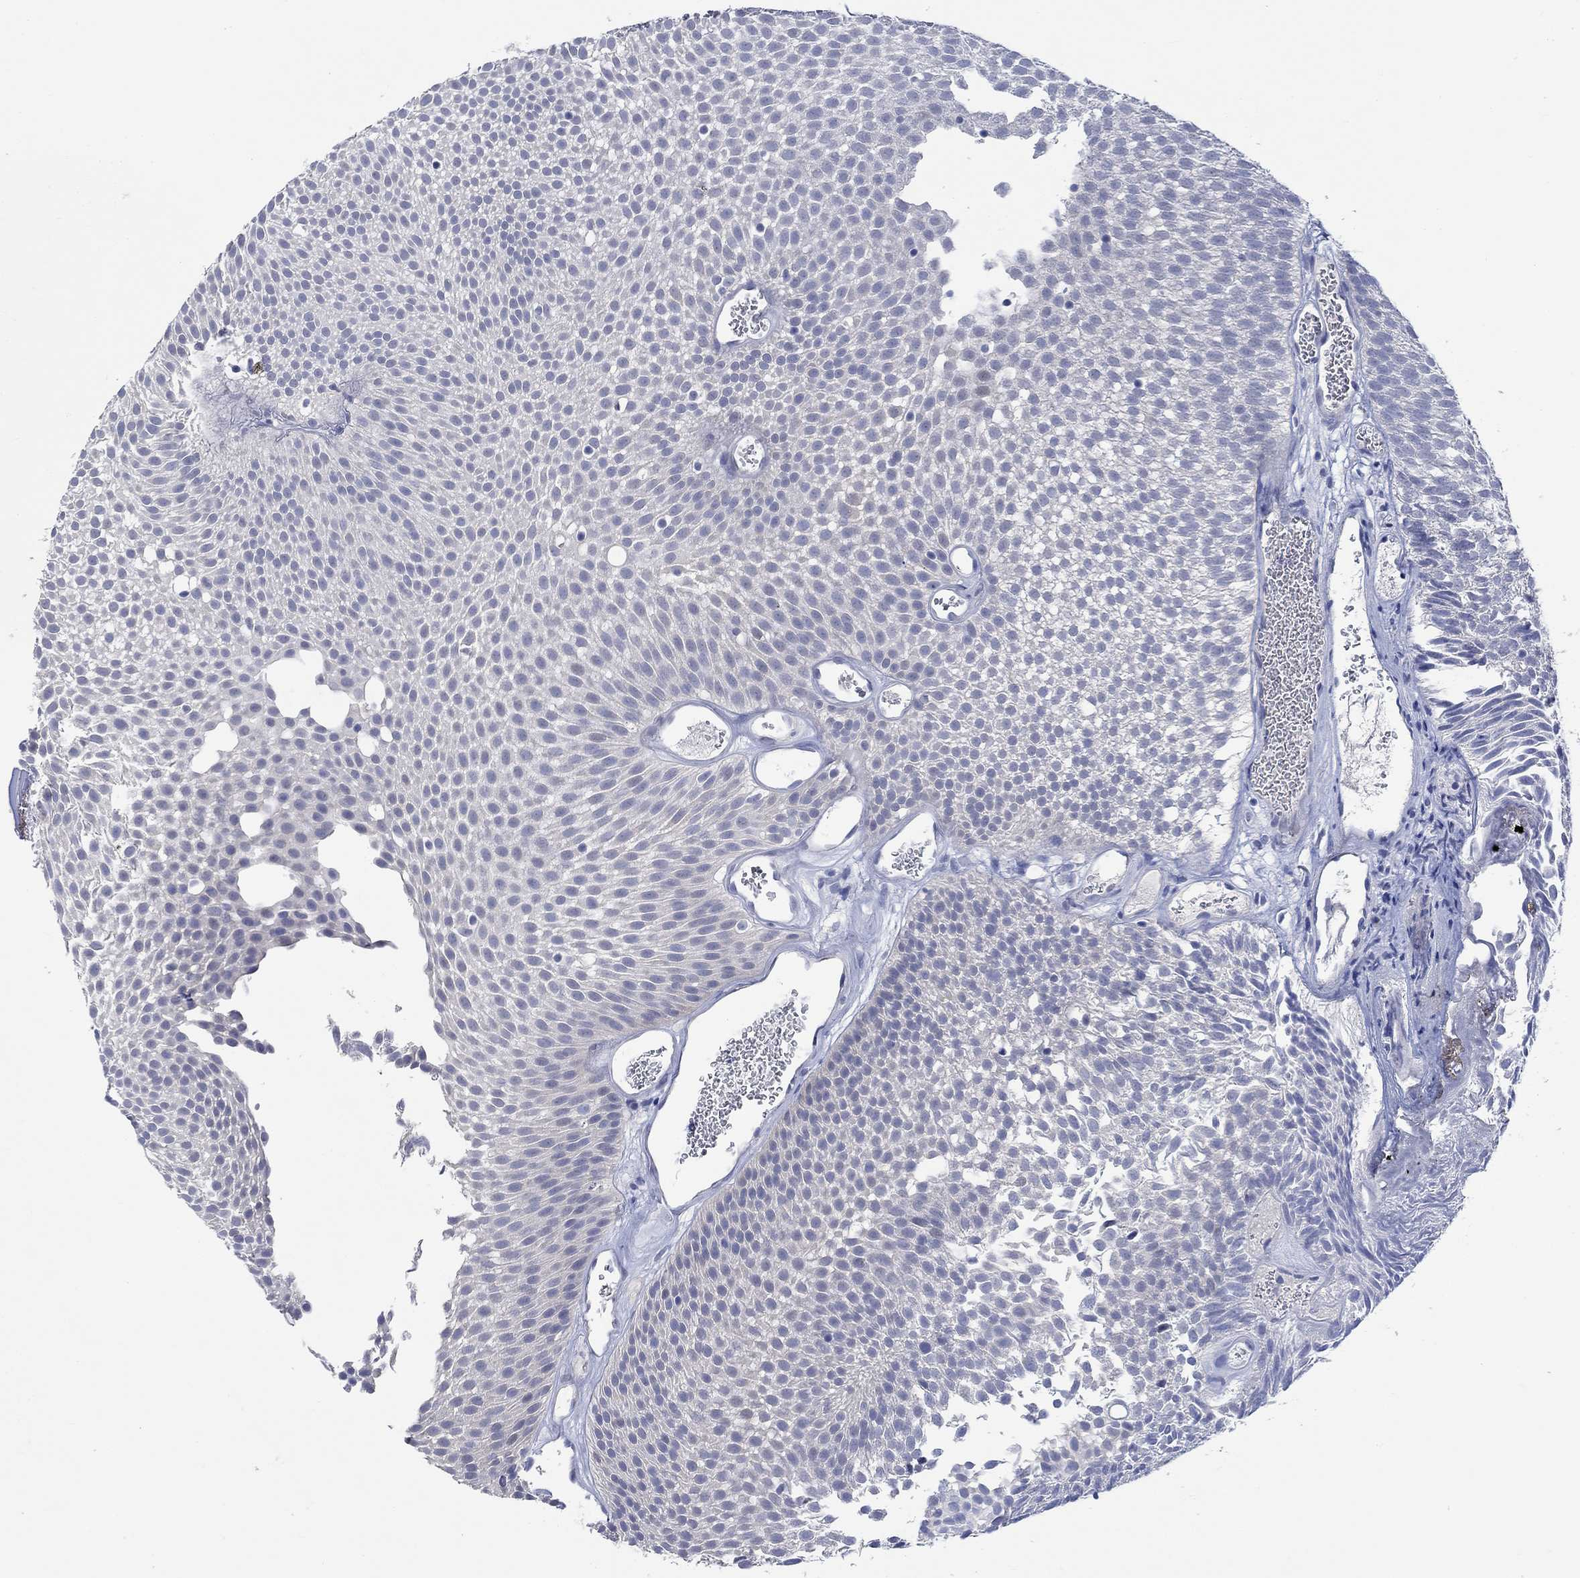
{"staining": {"intensity": "negative", "quantity": "none", "location": "none"}, "tissue": "urothelial cancer", "cell_type": "Tumor cells", "image_type": "cancer", "snomed": [{"axis": "morphology", "description": "Urothelial carcinoma, Low grade"}, {"axis": "topography", "description": "Urinary bladder"}], "caption": "Protein analysis of urothelial cancer shows no significant staining in tumor cells. (DAB (3,3'-diaminobenzidine) immunohistochemistry, high magnification).", "gene": "DLK1", "patient": {"sex": "male", "age": 52}}